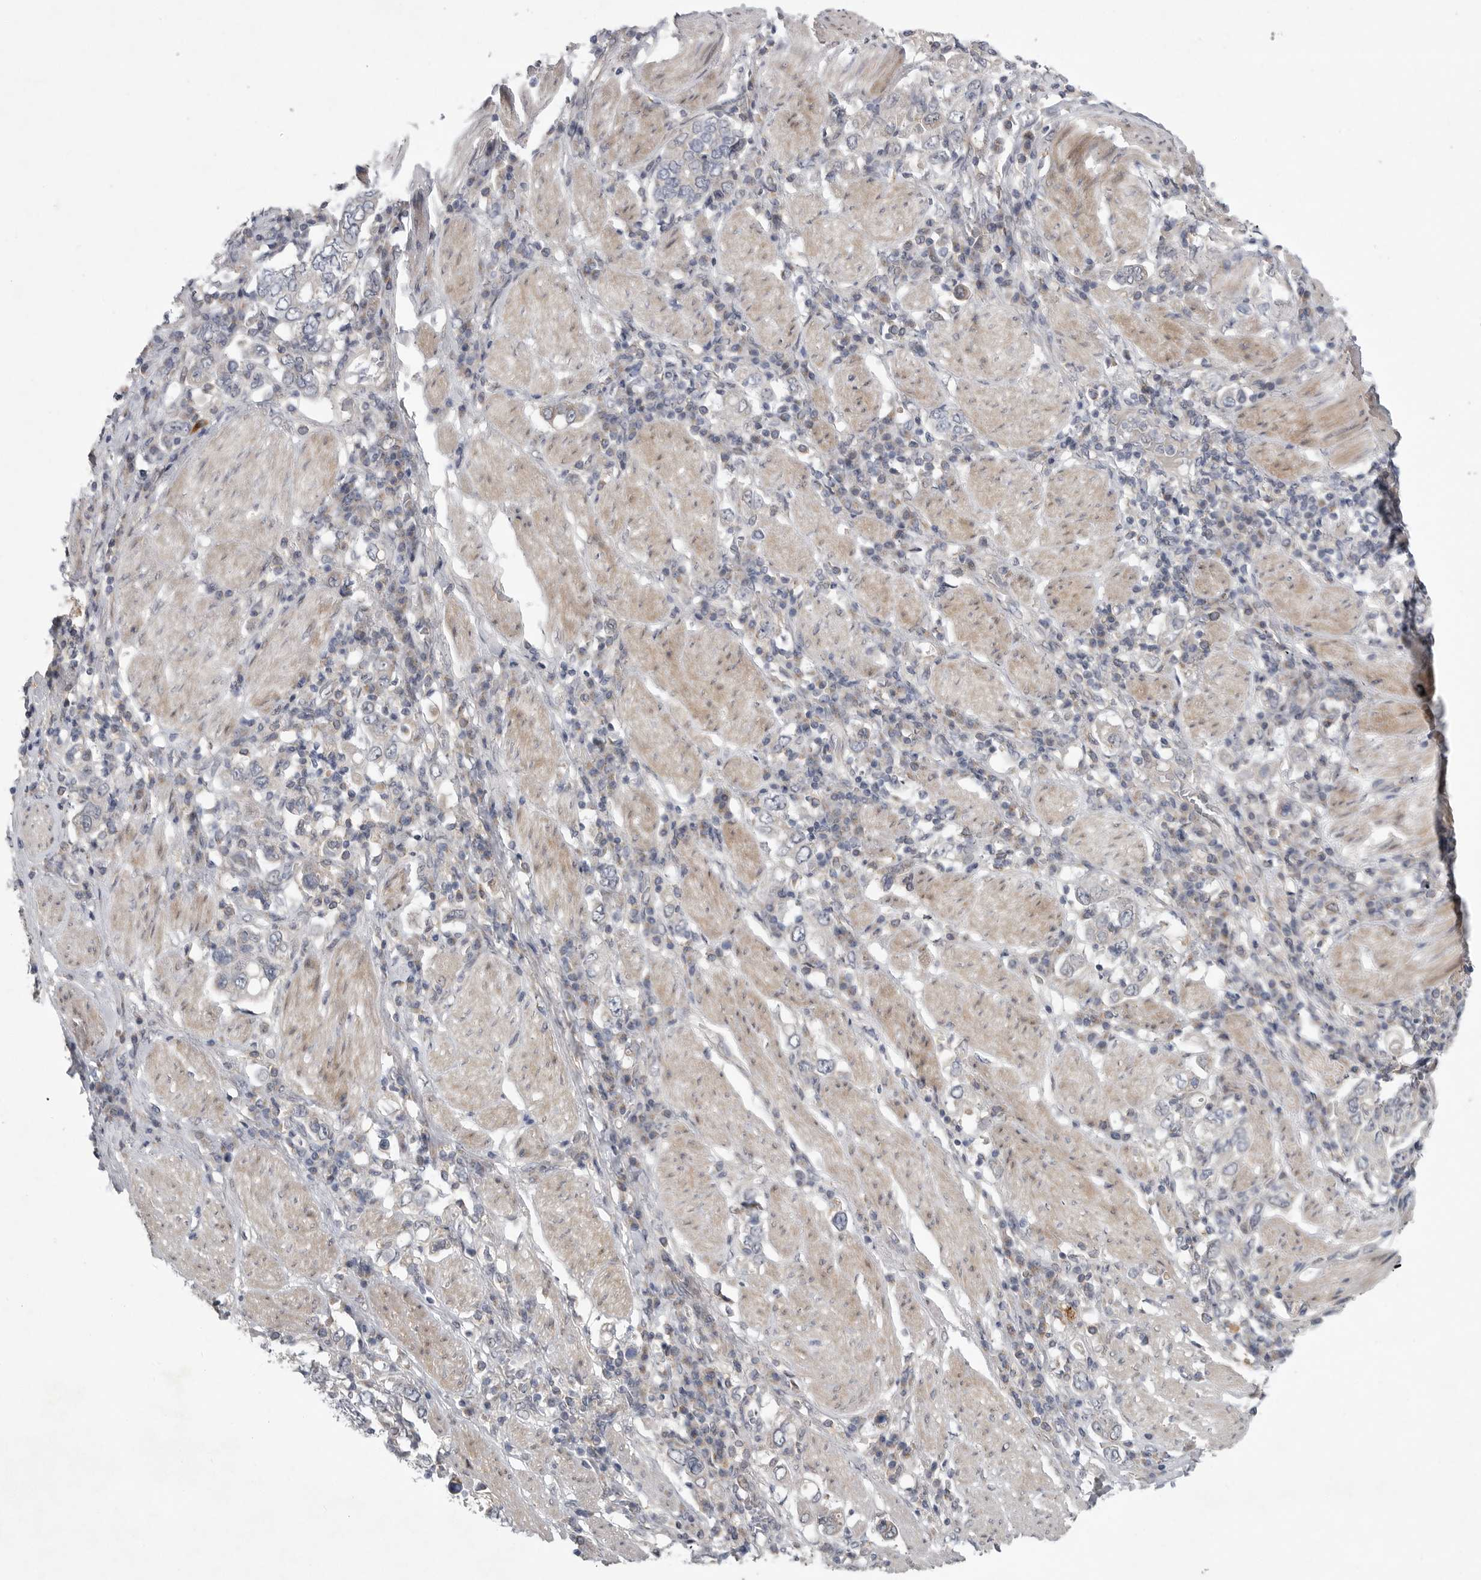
{"staining": {"intensity": "negative", "quantity": "none", "location": "none"}, "tissue": "stomach cancer", "cell_type": "Tumor cells", "image_type": "cancer", "snomed": [{"axis": "morphology", "description": "Adenocarcinoma, NOS"}, {"axis": "topography", "description": "Stomach, upper"}], "caption": "Stomach cancer was stained to show a protein in brown. There is no significant staining in tumor cells.", "gene": "FBXO43", "patient": {"sex": "male", "age": 62}}